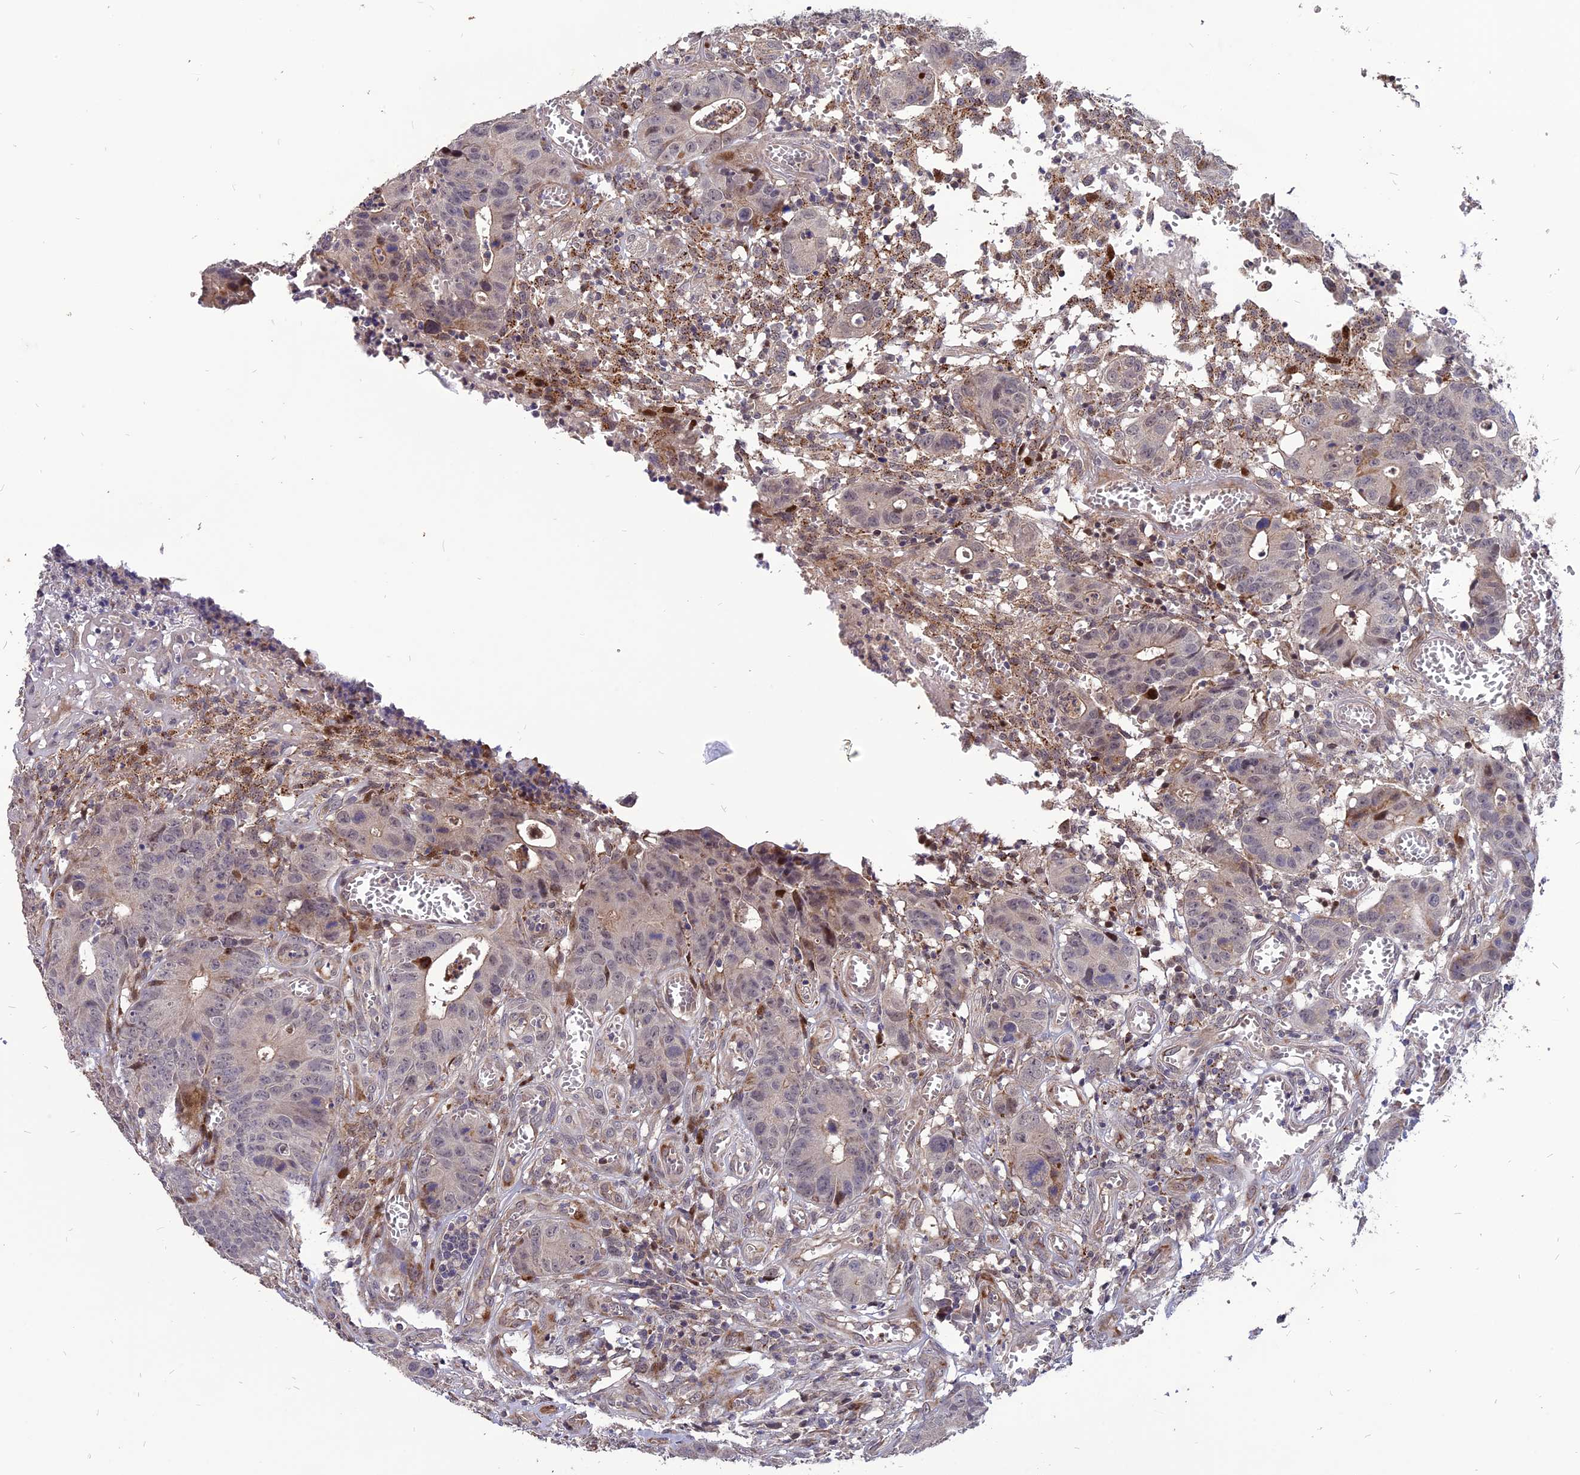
{"staining": {"intensity": "weak", "quantity": "<25%", "location": "nuclear"}, "tissue": "colorectal cancer", "cell_type": "Tumor cells", "image_type": "cancer", "snomed": [{"axis": "morphology", "description": "Adenocarcinoma, NOS"}, {"axis": "topography", "description": "Colon"}], "caption": "Colorectal cancer was stained to show a protein in brown. There is no significant expression in tumor cells.", "gene": "TMEM263", "patient": {"sex": "female", "age": 57}}